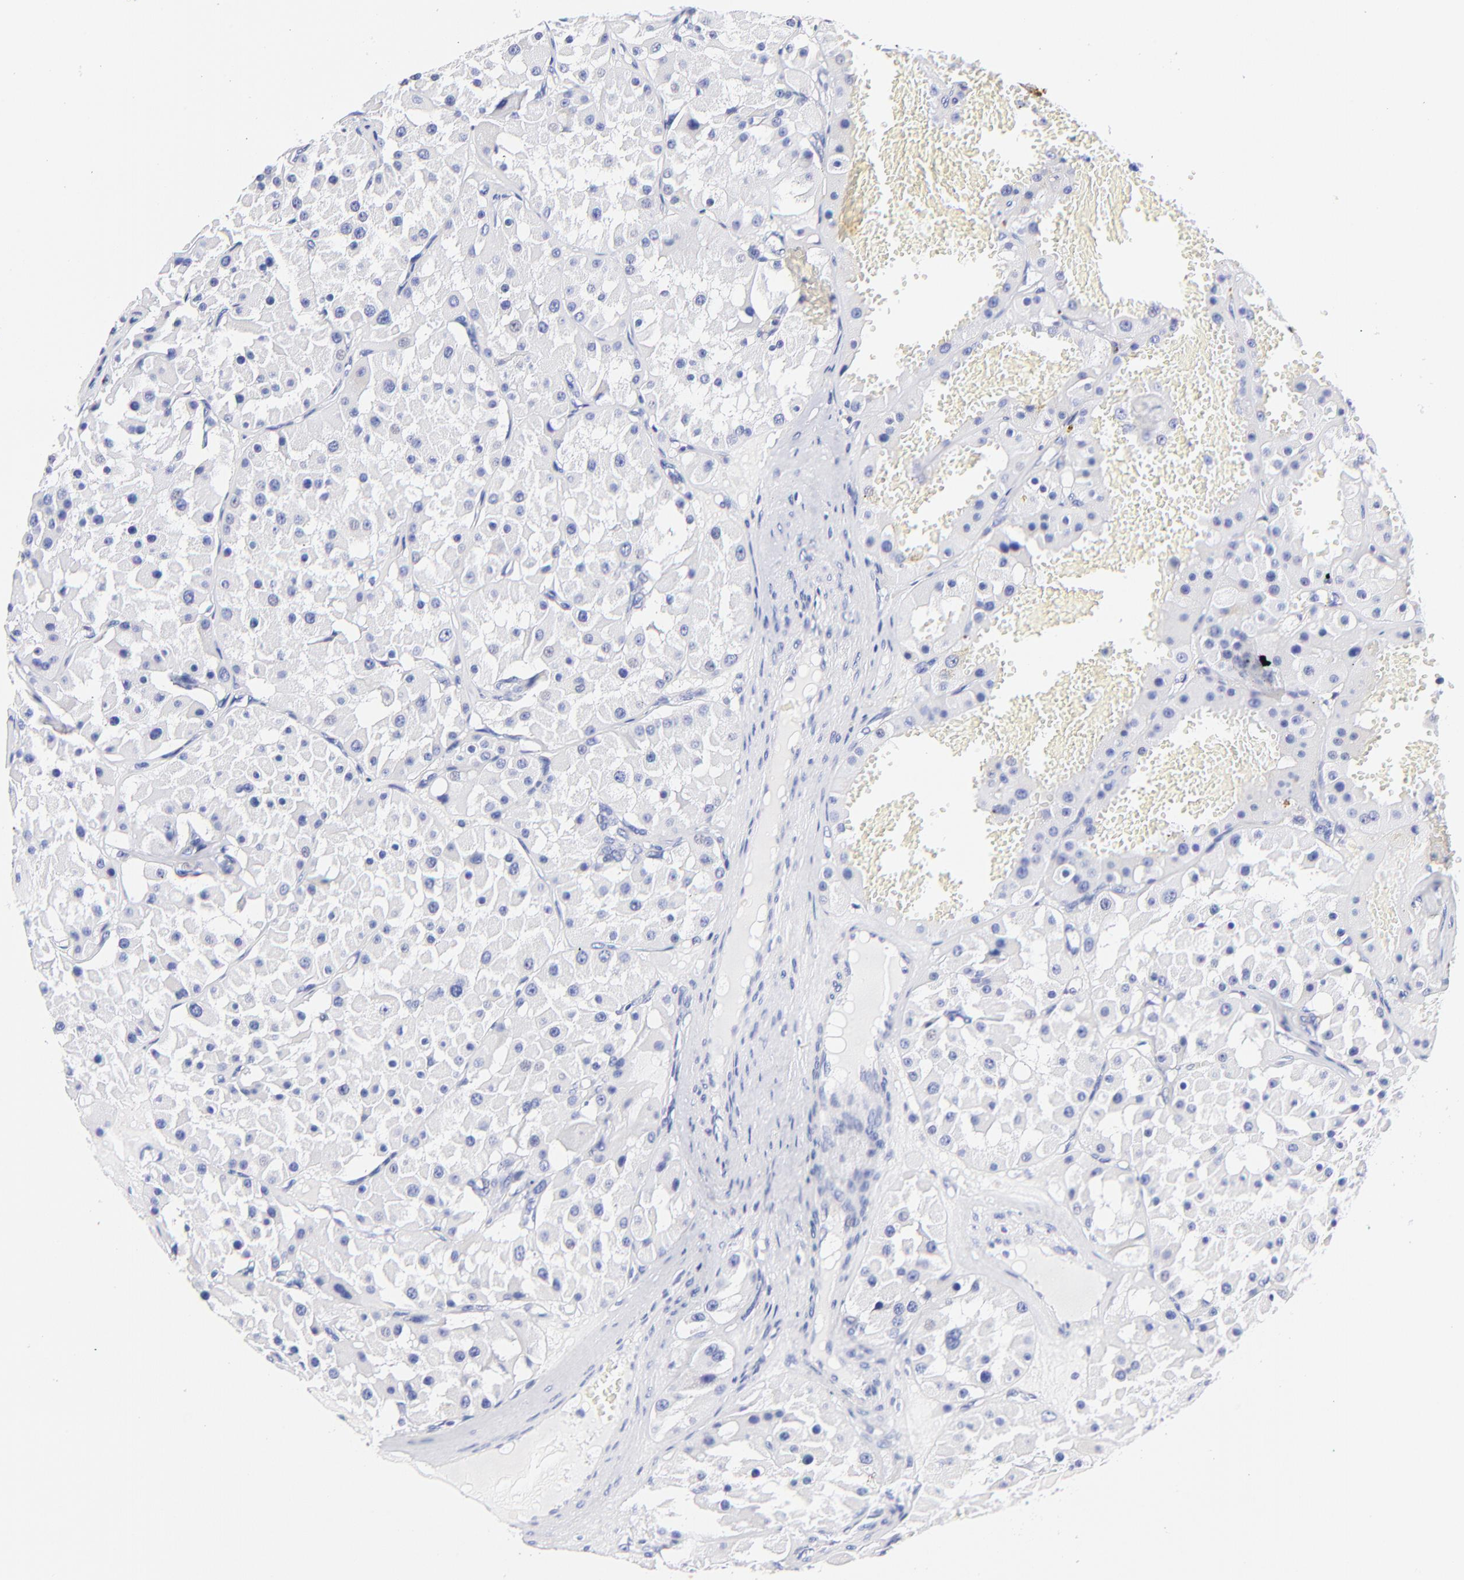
{"staining": {"intensity": "negative", "quantity": "none", "location": "none"}, "tissue": "renal cancer", "cell_type": "Tumor cells", "image_type": "cancer", "snomed": [{"axis": "morphology", "description": "Adenocarcinoma, uncertain malignant potential"}, {"axis": "topography", "description": "Kidney"}], "caption": "Renal adenocarcinoma,  uncertain malignant potential was stained to show a protein in brown. There is no significant positivity in tumor cells.", "gene": "HORMAD2", "patient": {"sex": "male", "age": 63}}